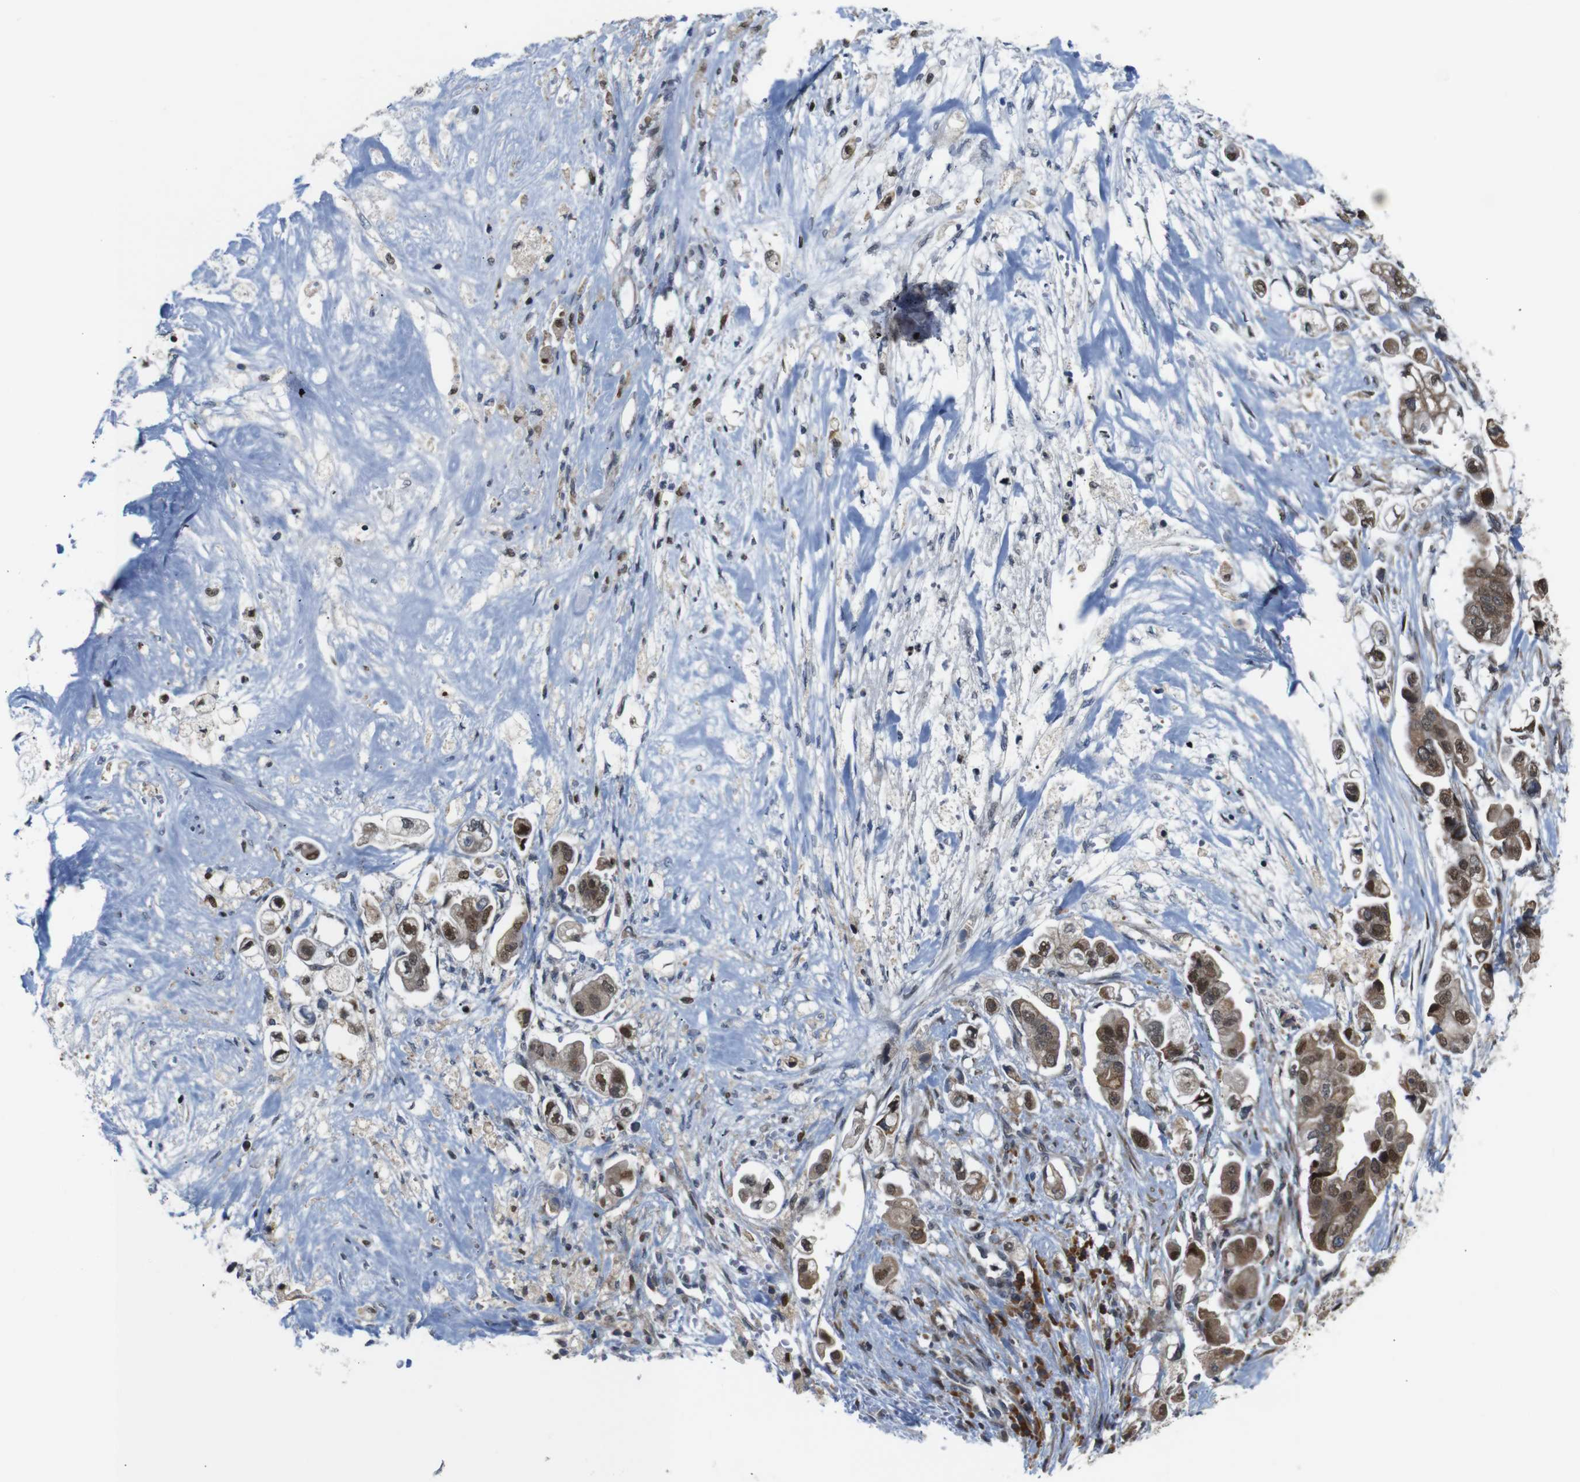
{"staining": {"intensity": "moderate", "quantity": ">75%", "location": "cytoplasmic/membranous,nuclear"}, "tissue": "stomach cancer", "cell_type": "Tumor cells", "image_type": "cancer", "snomed": [{"axis": "morphology", "description": "Adenocarcinoma, NOS"}, {"axis": "topography", "description": "Stomach"}], "caption": "Tumor cells show moderate cytoplasmic/membranous and nuclear staining in approximately >75% of cells in stomach adenocarcinoma.", "gene": "PTPN1", "patient": {"sex": "male", "age": 62}}